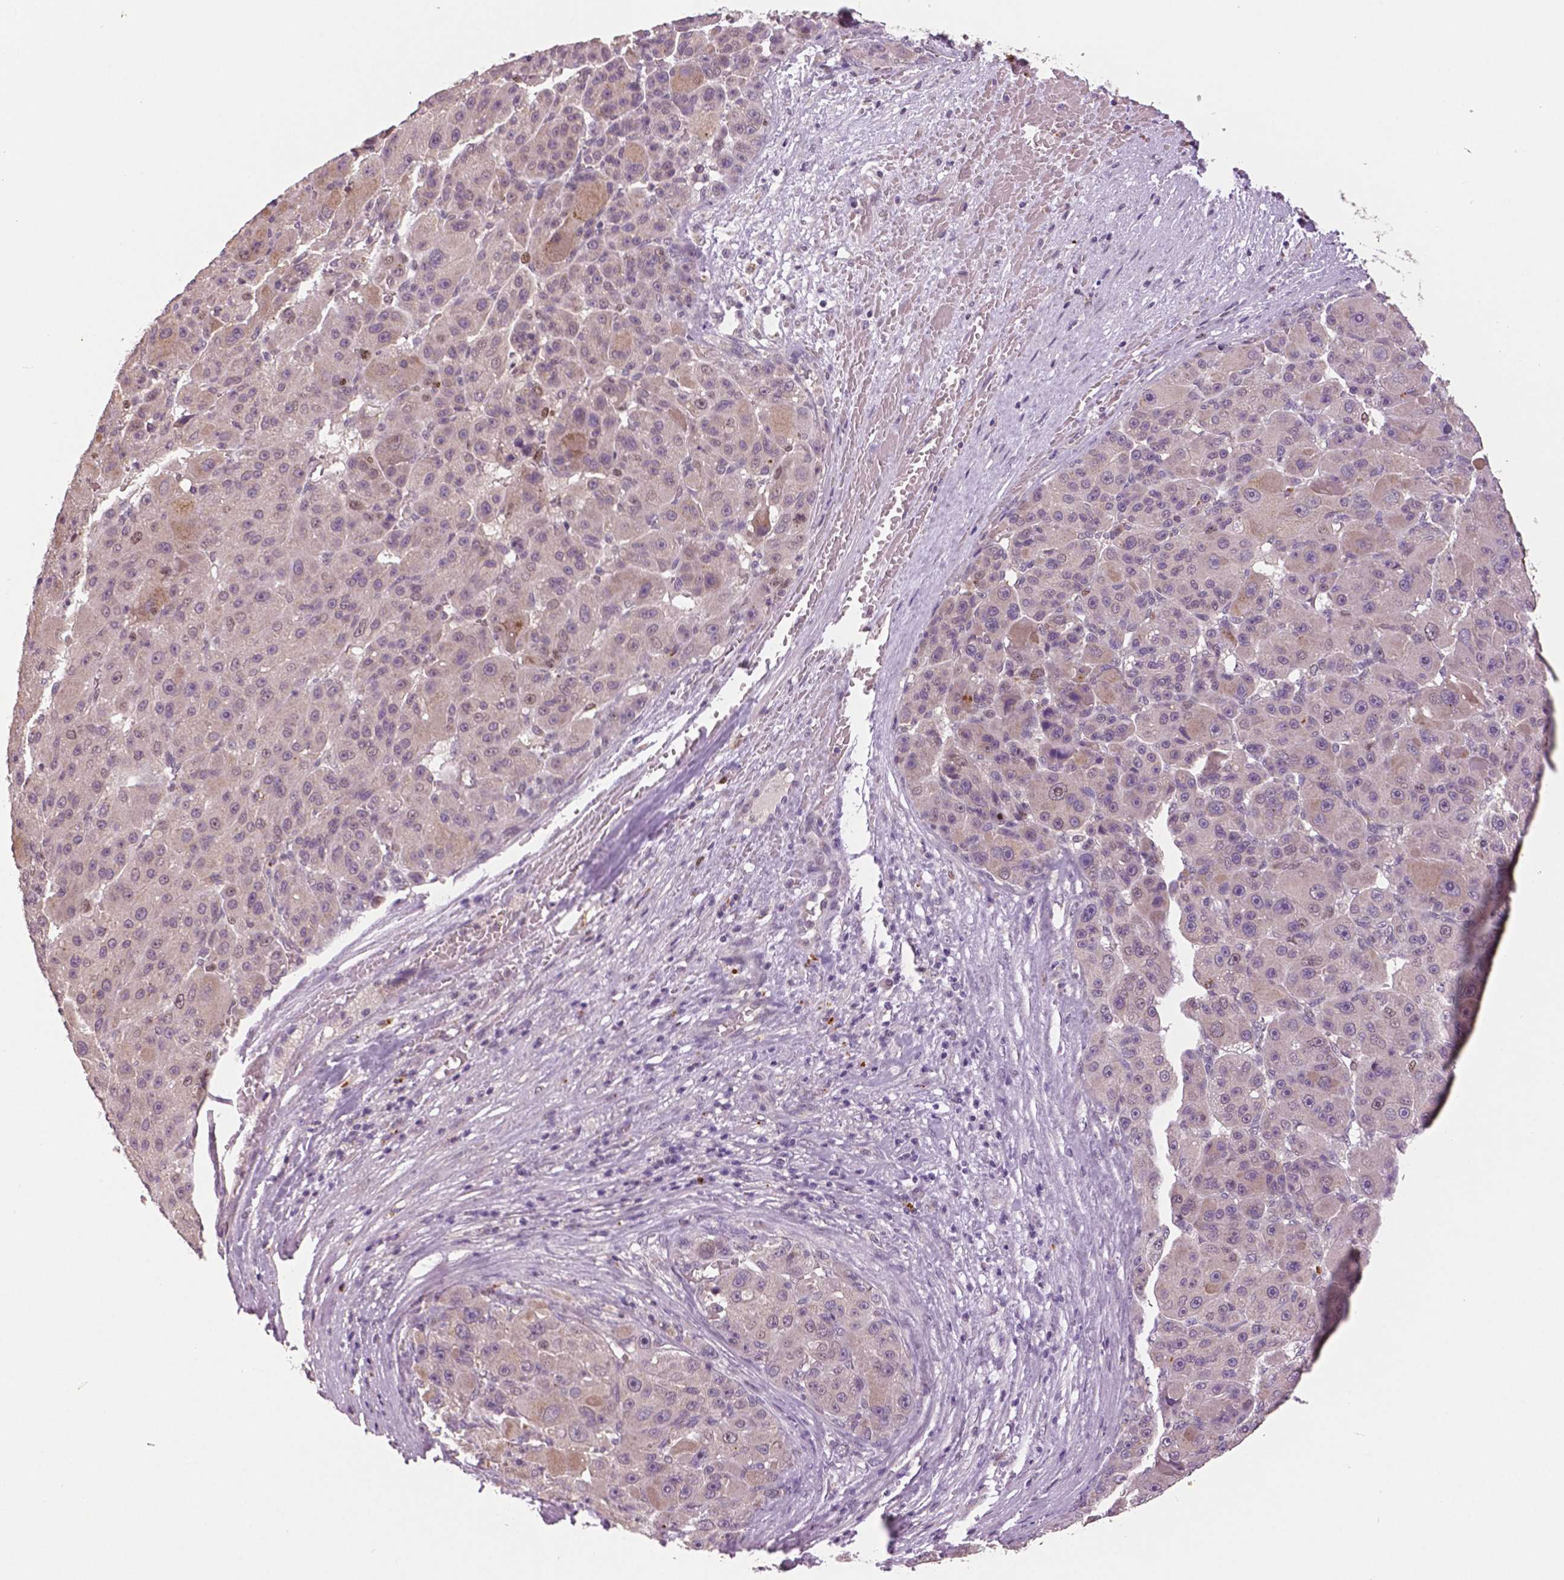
{"staining": {"intensity": "weak", "quantity": "<25%", "location": "nuclear"}, "tissue": "liver cancer", "cell_type": "Tumor cells", "image_type": "cancer", "snomed": [{"axis": "morphology", "description": "Carcinoma, Hepatocellular, NOS"}, {"axis": "topography", "description": "Liver"}], "caption": "Protein analysis of liver cancer demonstrates no significant positivity in tumor cells. (Immunohistochemistry (ihc), brightfield microscopy, high magnification).", "gene": "MKI67", "patient": {"sex": "male", "age": 76}}